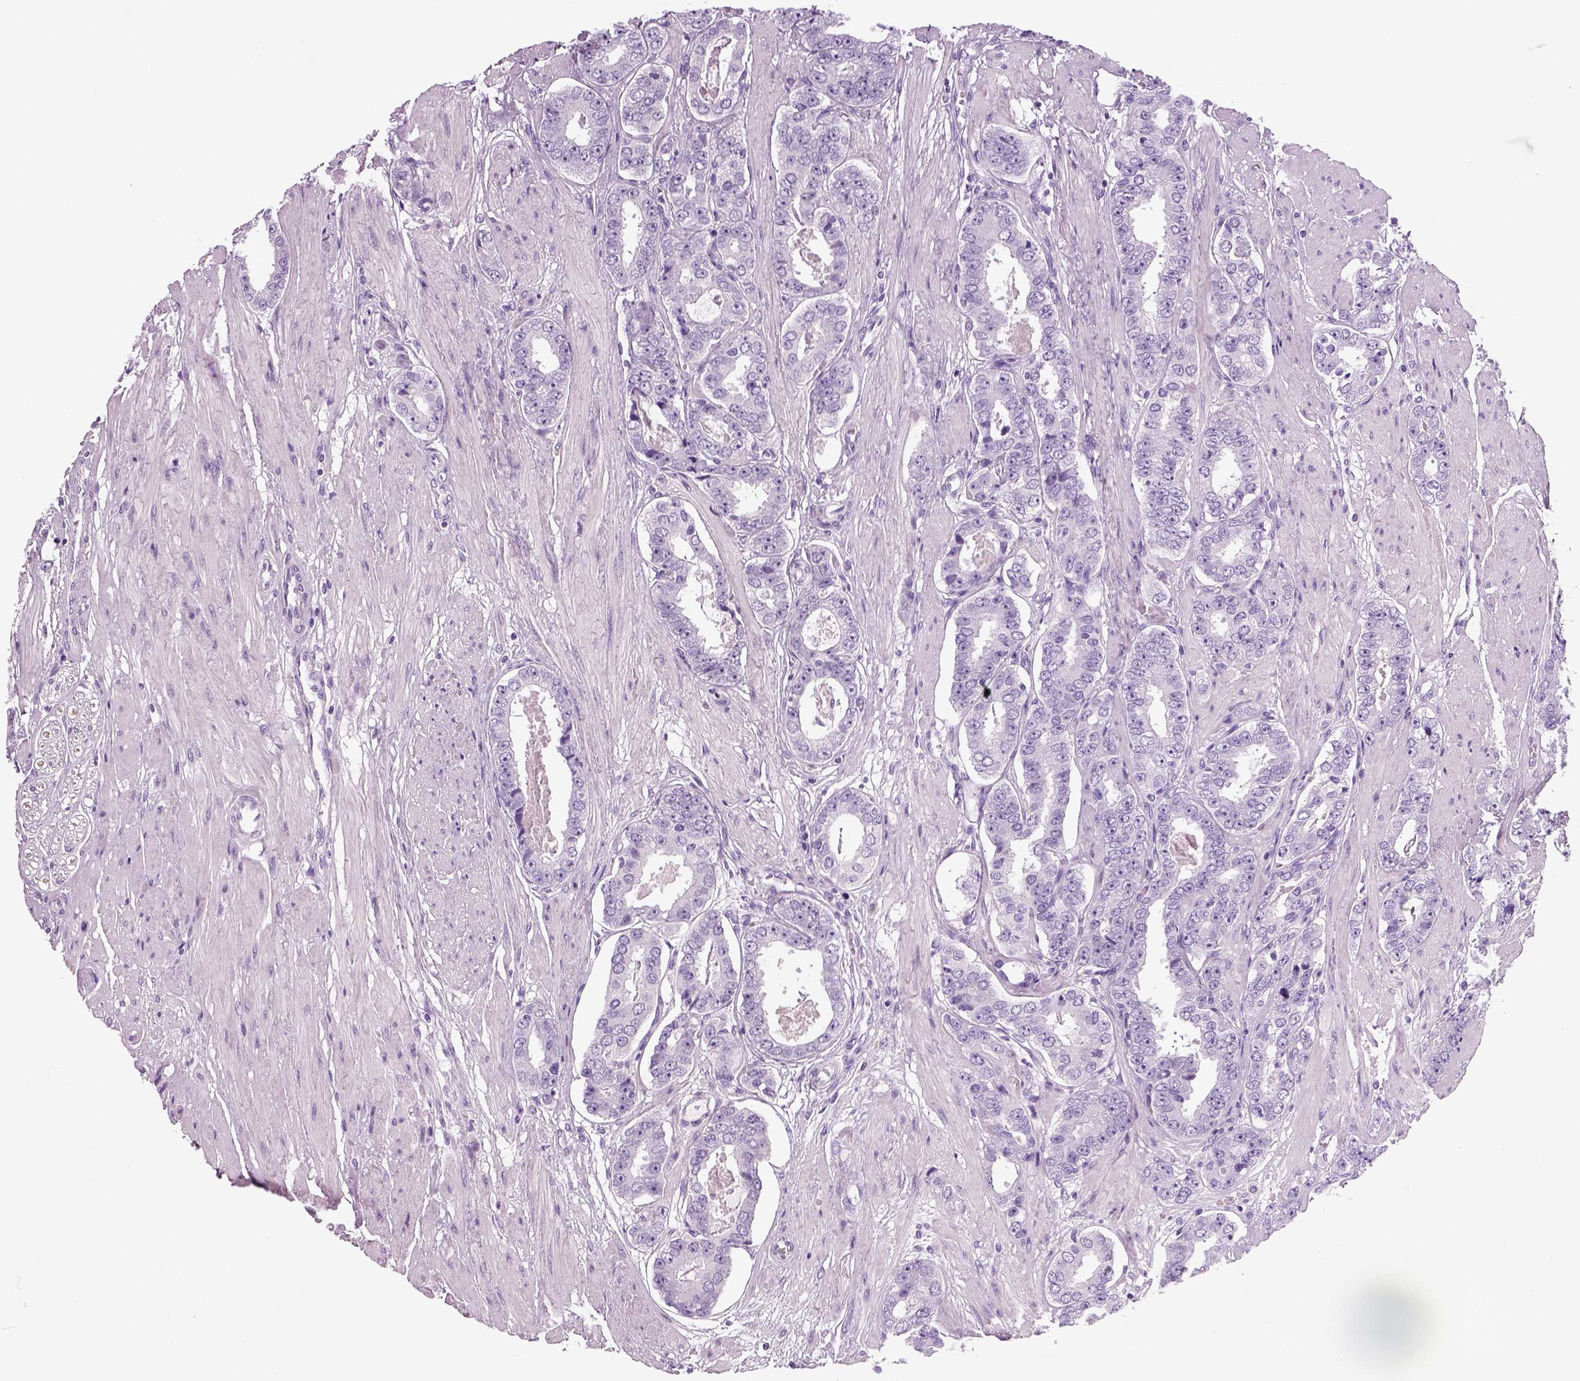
{"staining": {"intensity": "negative", "quantity": "none", "location": "none"}, "tissue": "prostate cancer", "cell_type": "Tumor cells", "image_type": "cancer", "snomed": [{"axis": "morphology", "description": "Adenocarcinoma, High grade"}, {"axis": "topography", "description": "Prostate"}], "caption": "The IHC photomicrograph has no significant positivity in tumor cells of prostate cancer (adenocarcinoma (high-grade)) tissue.", "gene": "SPATA31E1", "patient": {"sex": "male", "age": 63}}